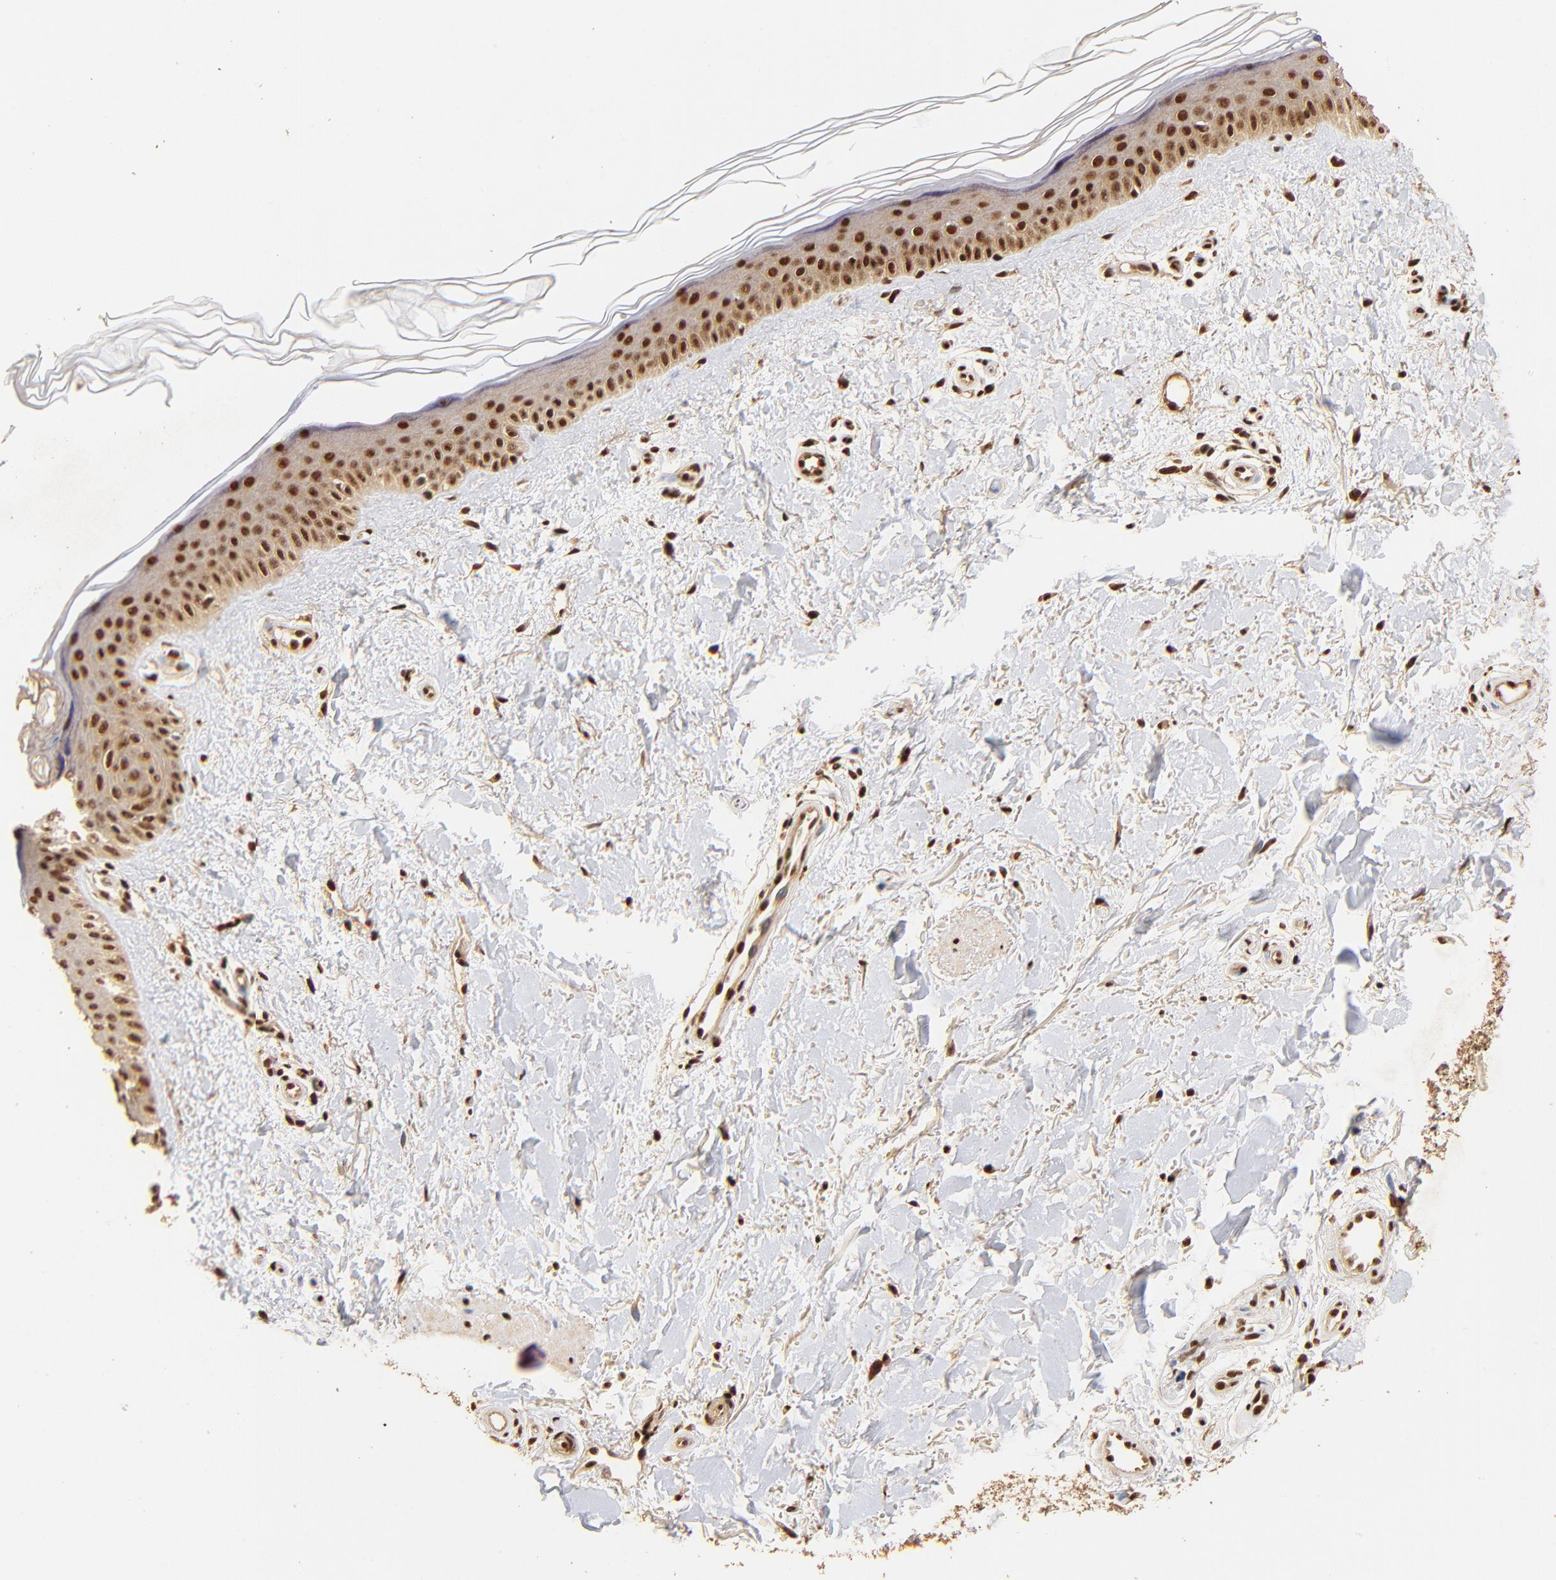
{"staining": {"intensity": "strong", "quantity": ">75%", "location": "nuclear"}, "tissue": "skin", "cell_type": "Fibroblasts", "image_type": "normal", "snomed": [{"axis": "morphology", "description": "Normal tissue, NOS"}, {"axis": "topography", "description": "Skin"}], "caption": "Protein expression analysis of unremarkable skin reveals strong nuclear positivity in approximately >75% of fibroblasts.", "gene": "MED12", "patient": {"sex": "female", "age": 19}}